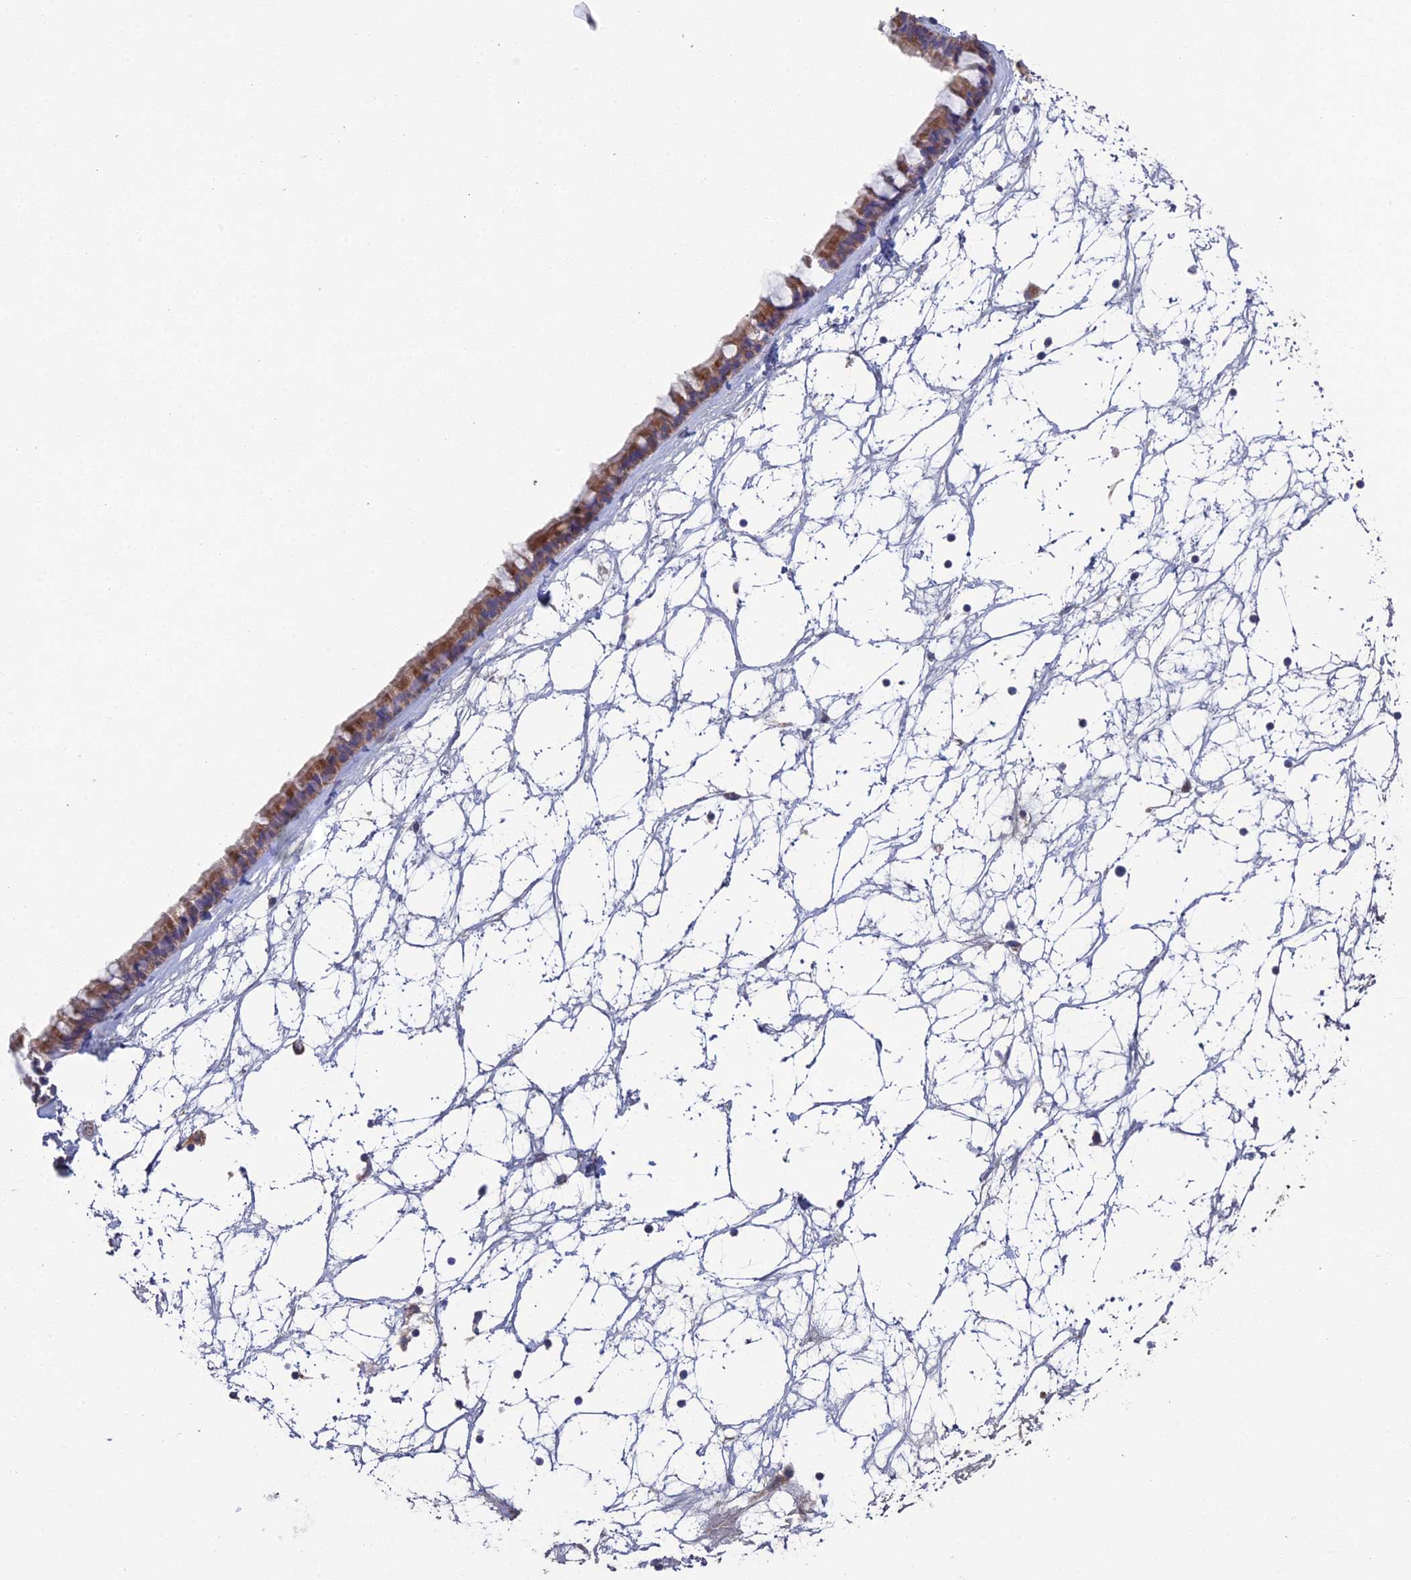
{"staining": {"intensity": "moderate", "quantity": ">75%", "location": "cytoplasmic/membranous"}, "tissue": "nasopharynx", "cell_type": "Respiratory epithelial cells", "image_type": "normal", "snomed": [{"axis": "morphology", "description": "Normal tissue, NOS"}, {"axis": "topography", "description": "Nasopharynx"}], "caption": "About >75% of respiratory epithelial cells in normal human nasopharynx display moderate cytoplasmic/membranous protein expression as visualized by brown immunohistochemical staining.", "gene": "ARL16", "patient": {"sex": "male", "age": 64}}